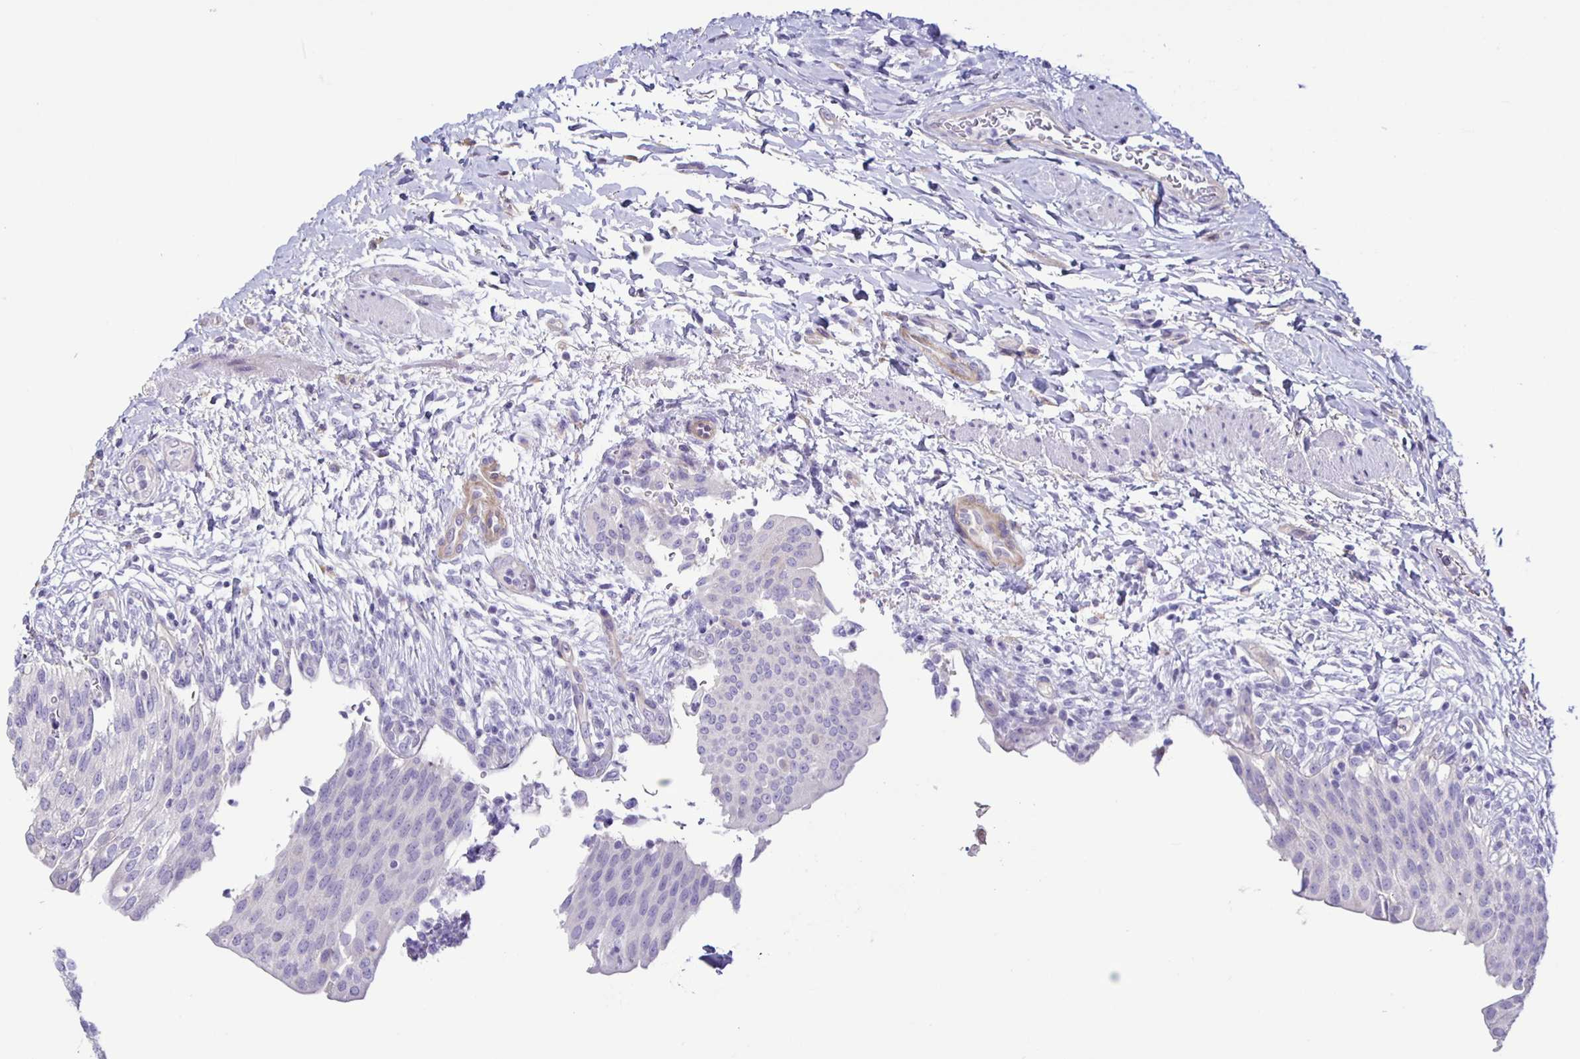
{"staining": {"intensity": "negative", "quantity": "none", "location": "none"}, "tissue": "urinary bladder", "cell_type": "Urothelial cells", "image_type": "normal", "snomed": [{"axis": "morphology", "description": "Normal tissue, NOS"}, {"axis": "topography", "description": "Urinary bladder"}, {"axis": "topography", "description": "Peripheral nerve tissue"}], "caption": "Image shows no protein expression in urothelial cells of unremarkable urinary bladder.", "gene": "BOLL", "patient": {"sex": "female", "age": 60}}